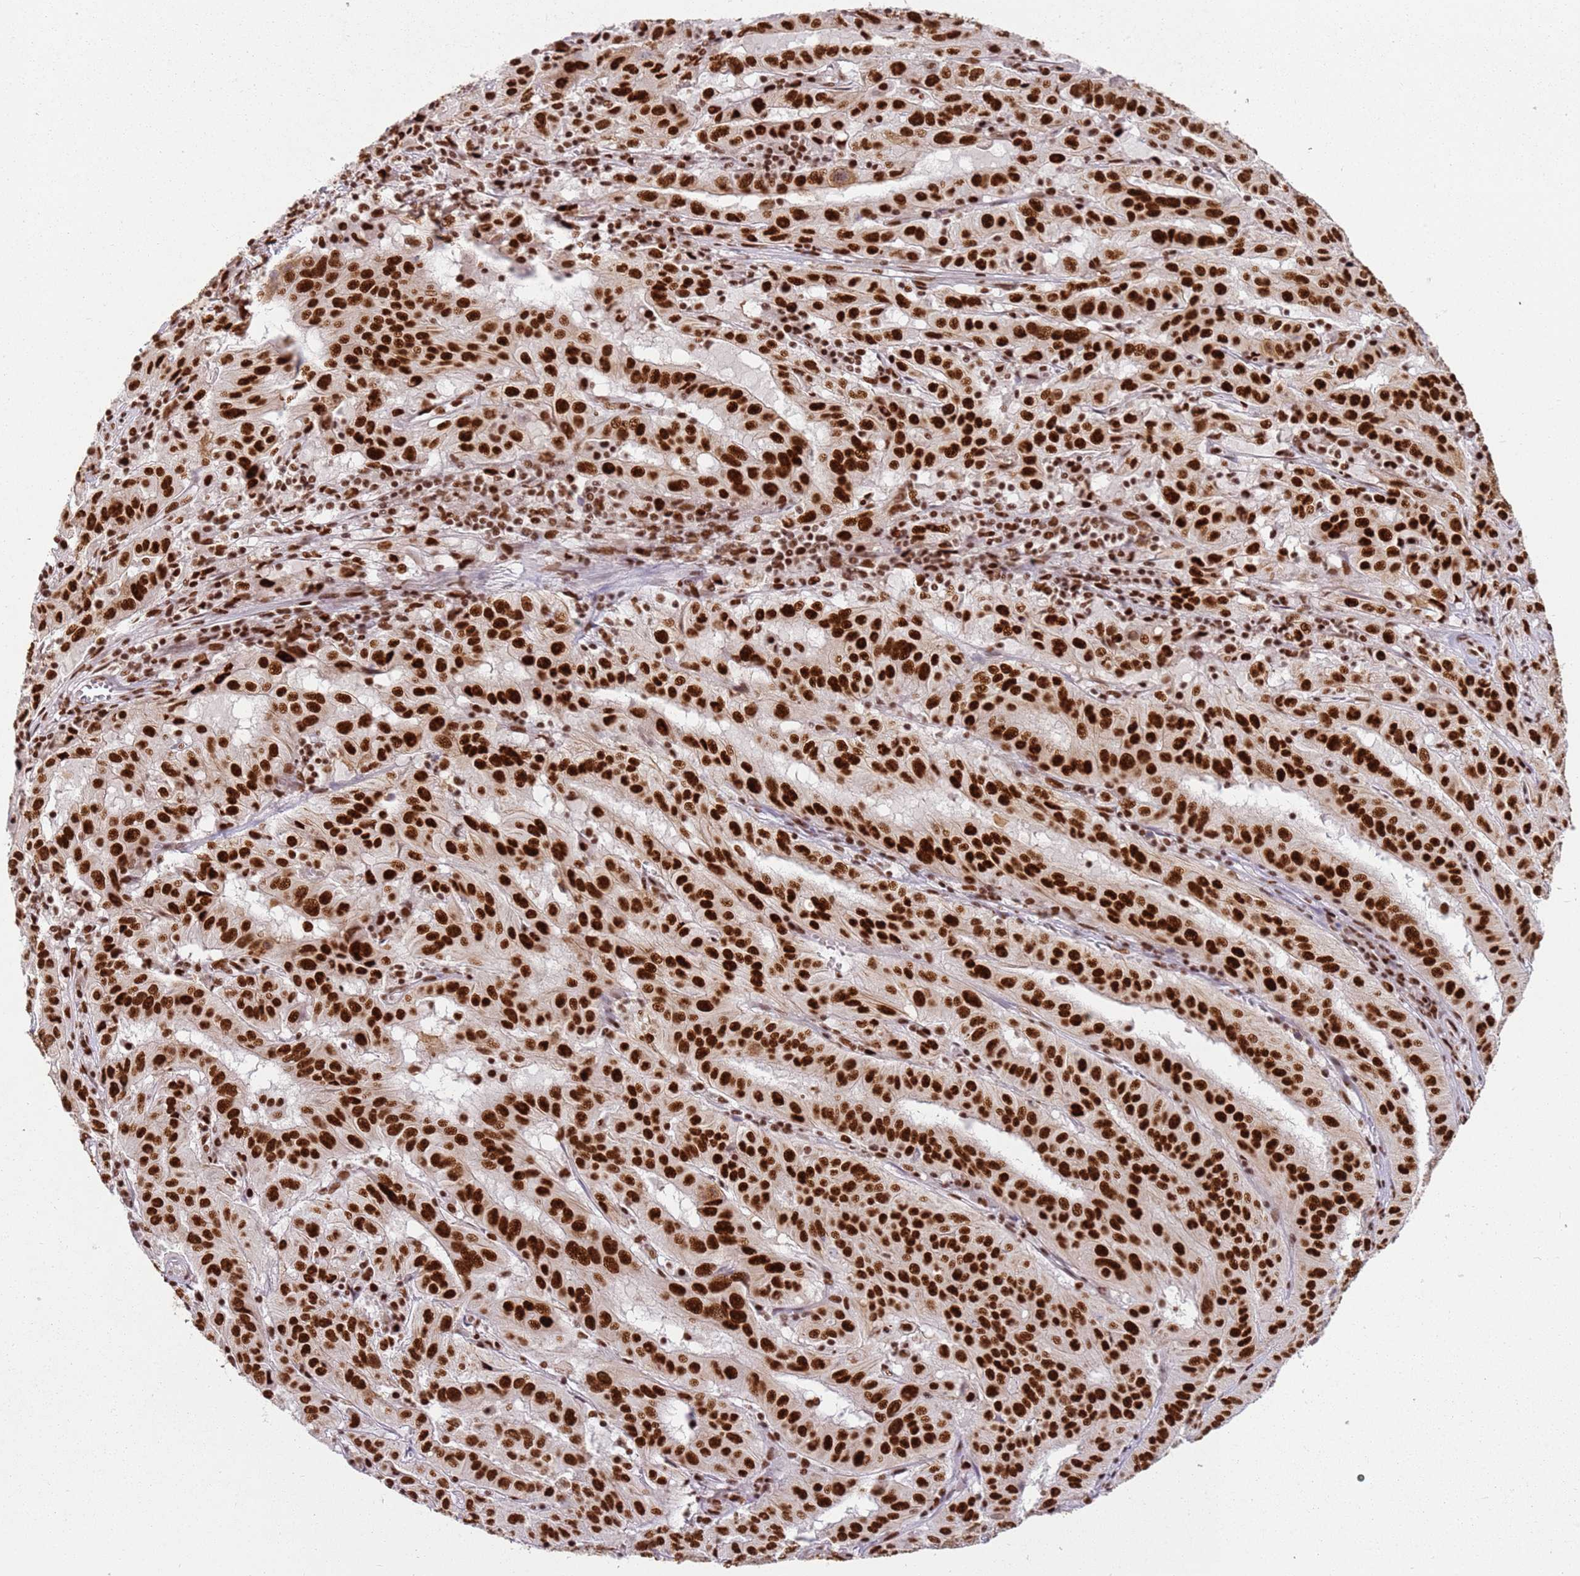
{"staining": {"intensity": "strong", "quantity": ">75%", "location": "nuclear"}, "tissue": "pancreatic cancer", "cell_type": "Tumor cells", "image_type": "cancer", "snomed": [{"axis": "morphology", "description": "Adenocarcinoma, NOS"}, {"axis": "topography", "description": "Pancreas"}], "caption": "Adenocarcinoma (pancreatic) stained for a protein (brown) displays strong nuclear positive expression in approximately >75% of tumor cells.", "gene": "TENT4A", "patient": {"sex": "male", "age": 63}}